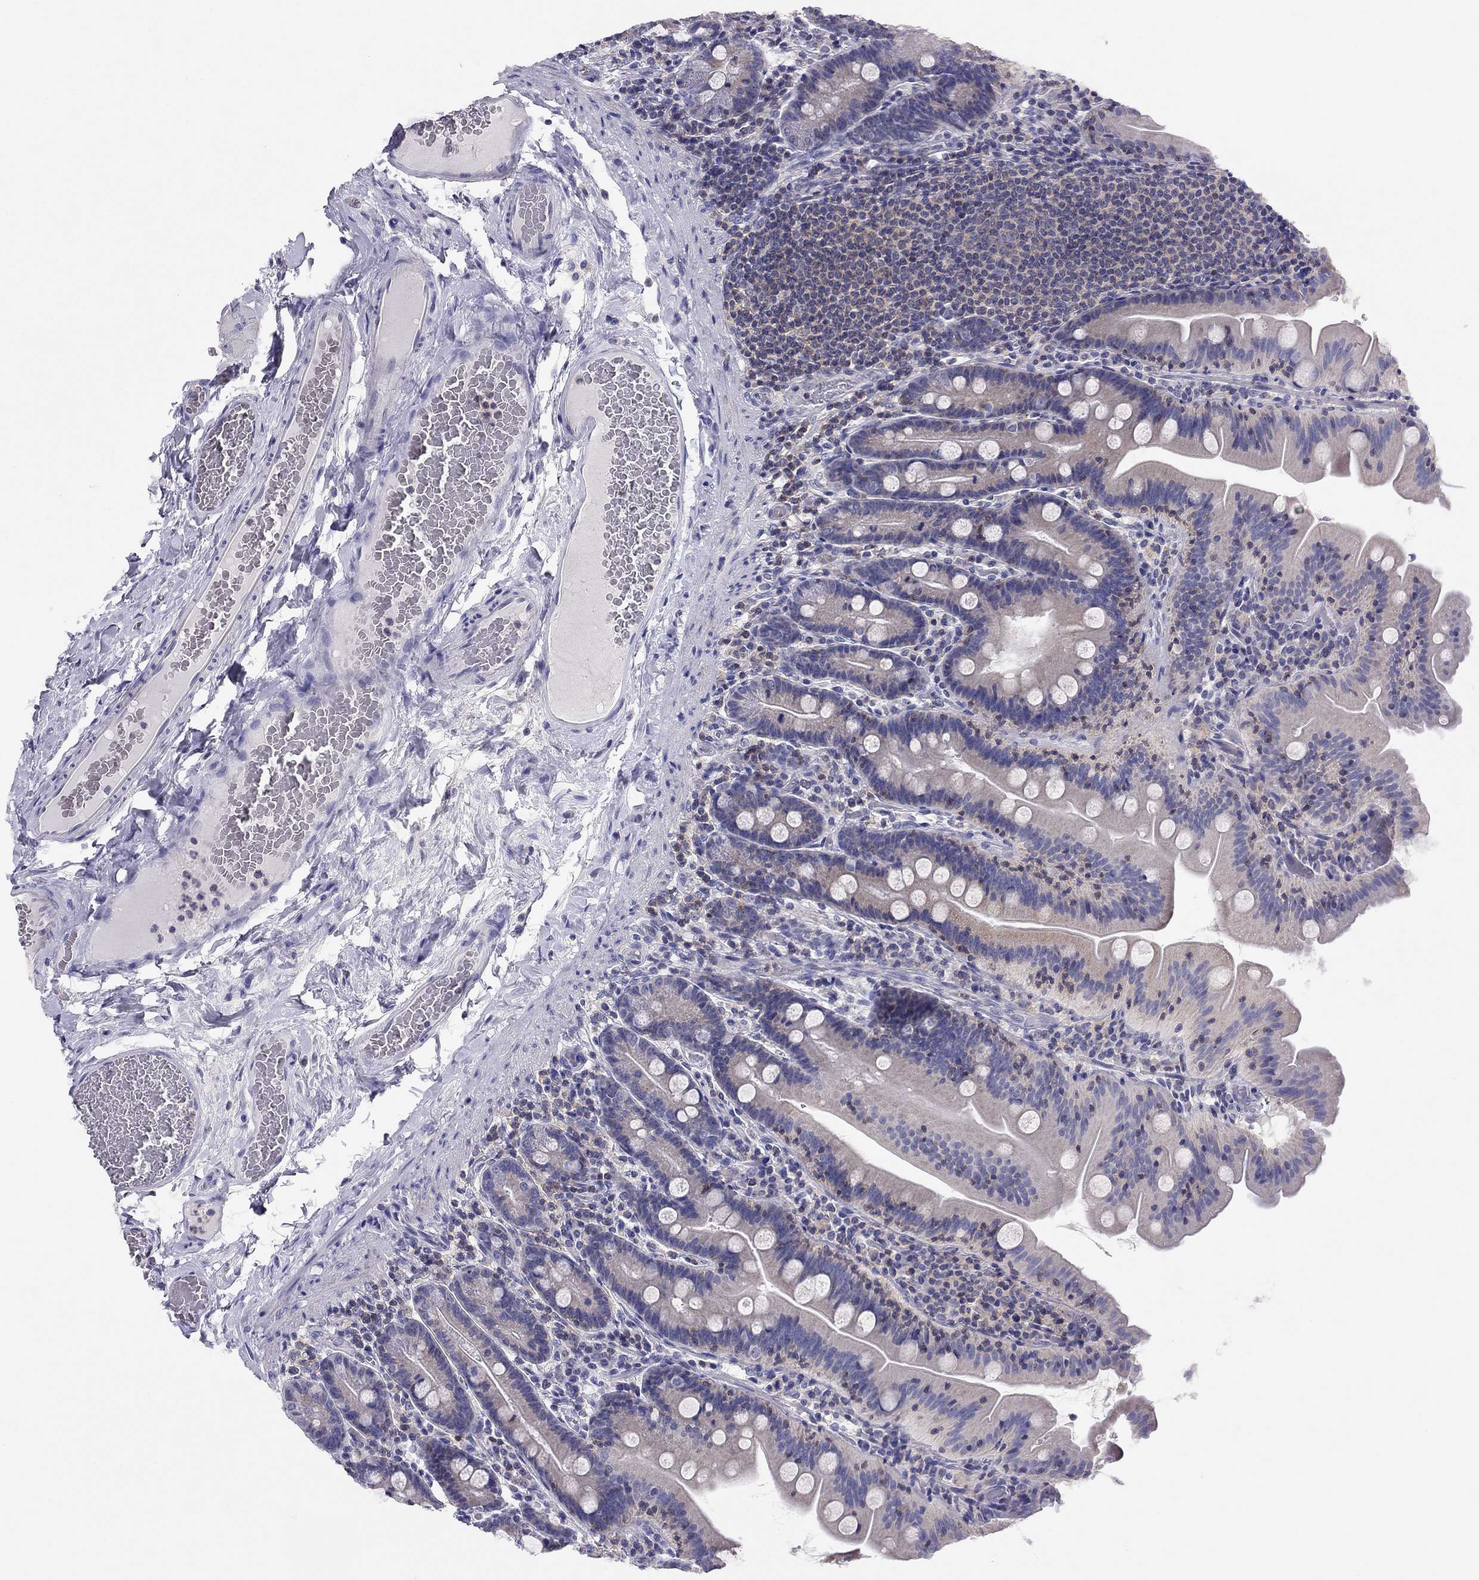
{"staining": {"intensity": "negative", "quantity": "none", "location": "none"}, "tissue": "small intestine", "cell_type": "Glandular cells", "image_type": "normal", "snomed": [{"axis": "morphology", "description": "Normal tissue, NOS"}, {"axis": "topography", "description": "Small intestine"}], "caption": "Human small intestine stained for a protein using IHC demonstrates no expression in glandular cells.", "gene": "CITED1", "patient": {"sex": "male", "age": 37}}